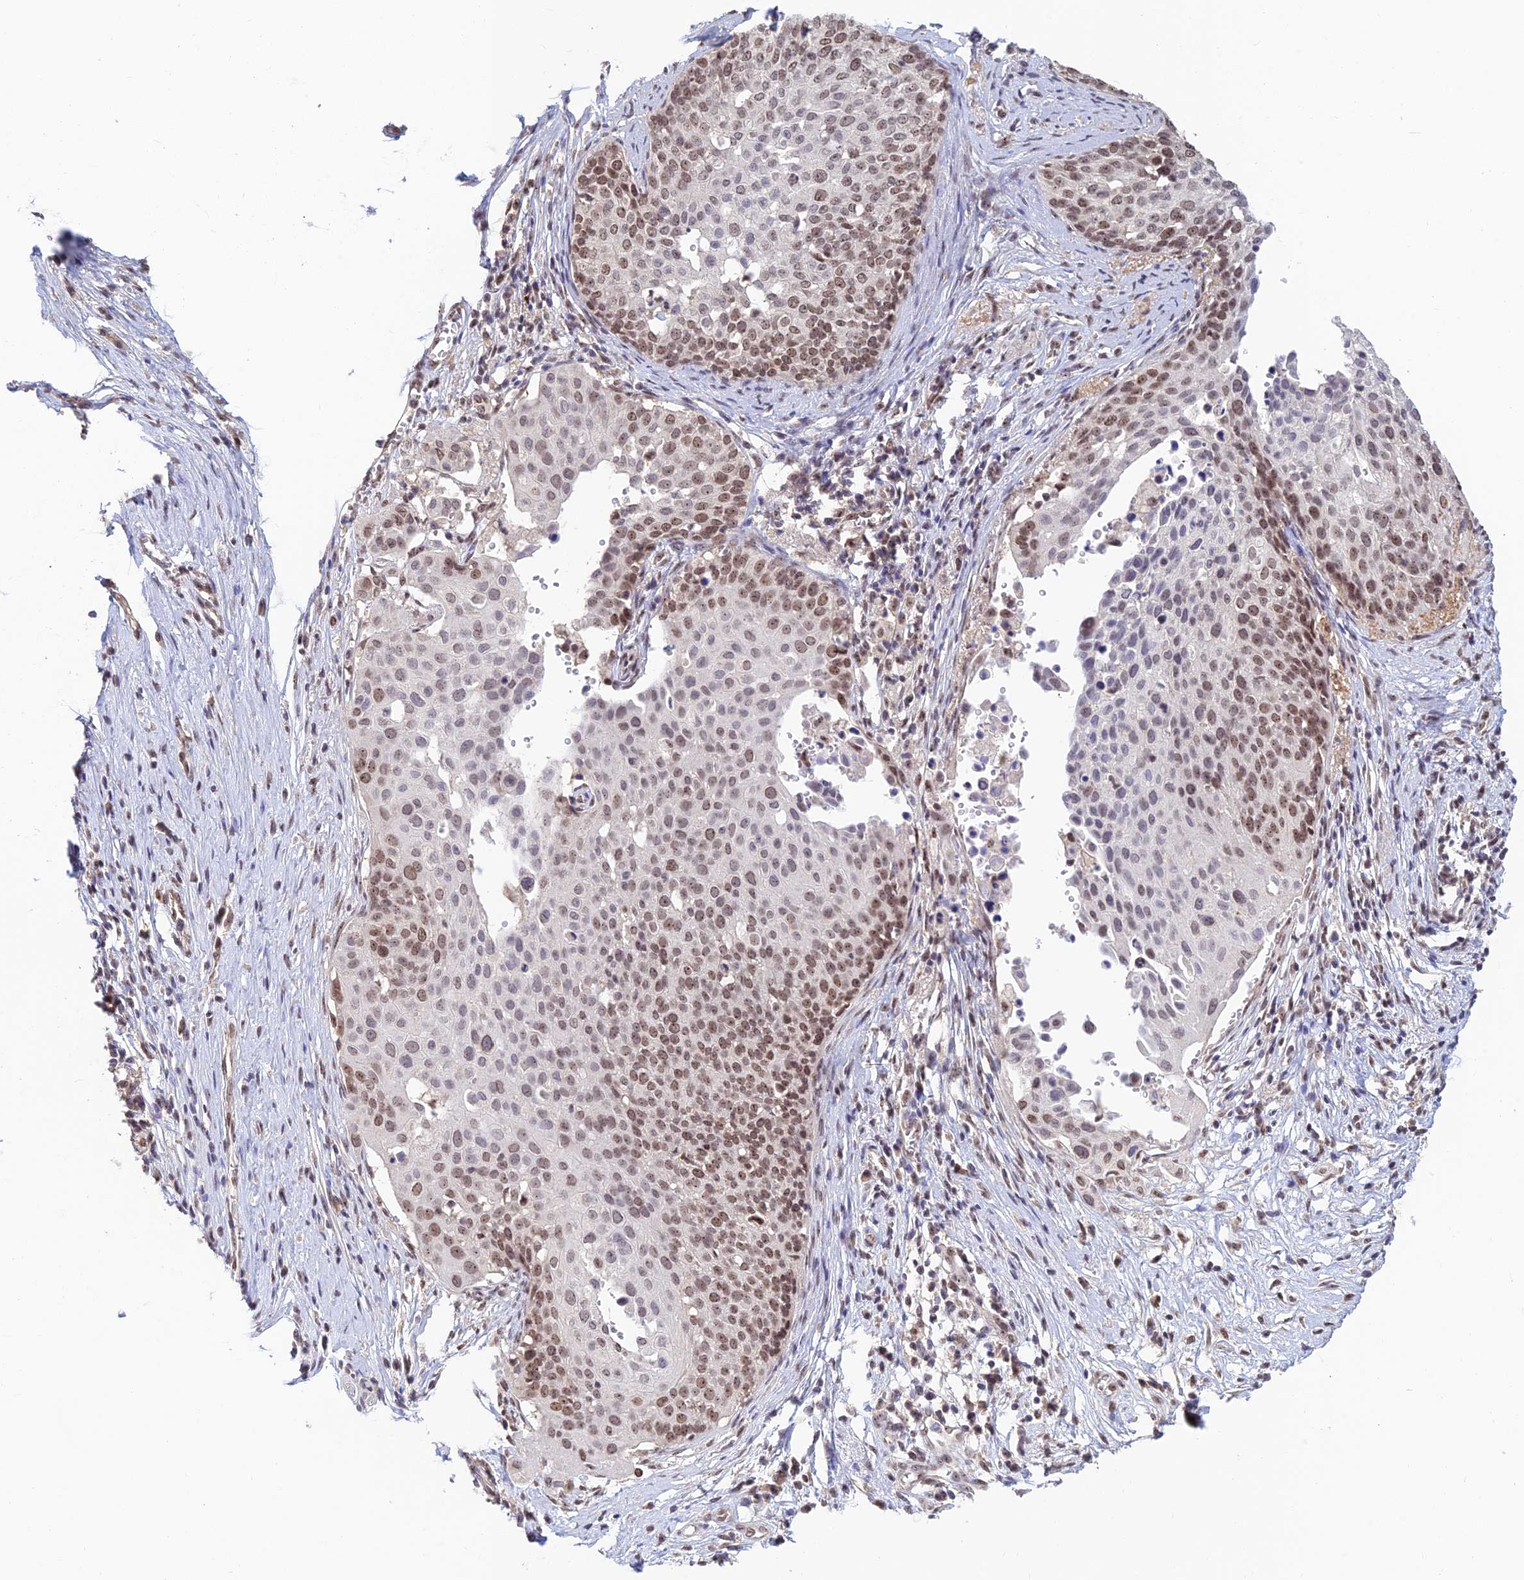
{"staining": {"intensity": "moderate", "quantity": "25%-75%", "location": "nuclear"}, "tissue": "cervical cancer", "cell_type": "Tumor cells", "image_type": "cancer", "snomed": [{"axis": "morphology", "description": "Squamous cell carcinoma, NOS"}, {"axis": "topography", "description": "Cervix"}], "caption": "Immunohistochemical staining of human cervical cancer displays medium levels of moderate nuclear positivity in approximately 25%-75% of tumor cells.", "gene": "POLR1G", "patient": {"sex": "female", "age": 44}}